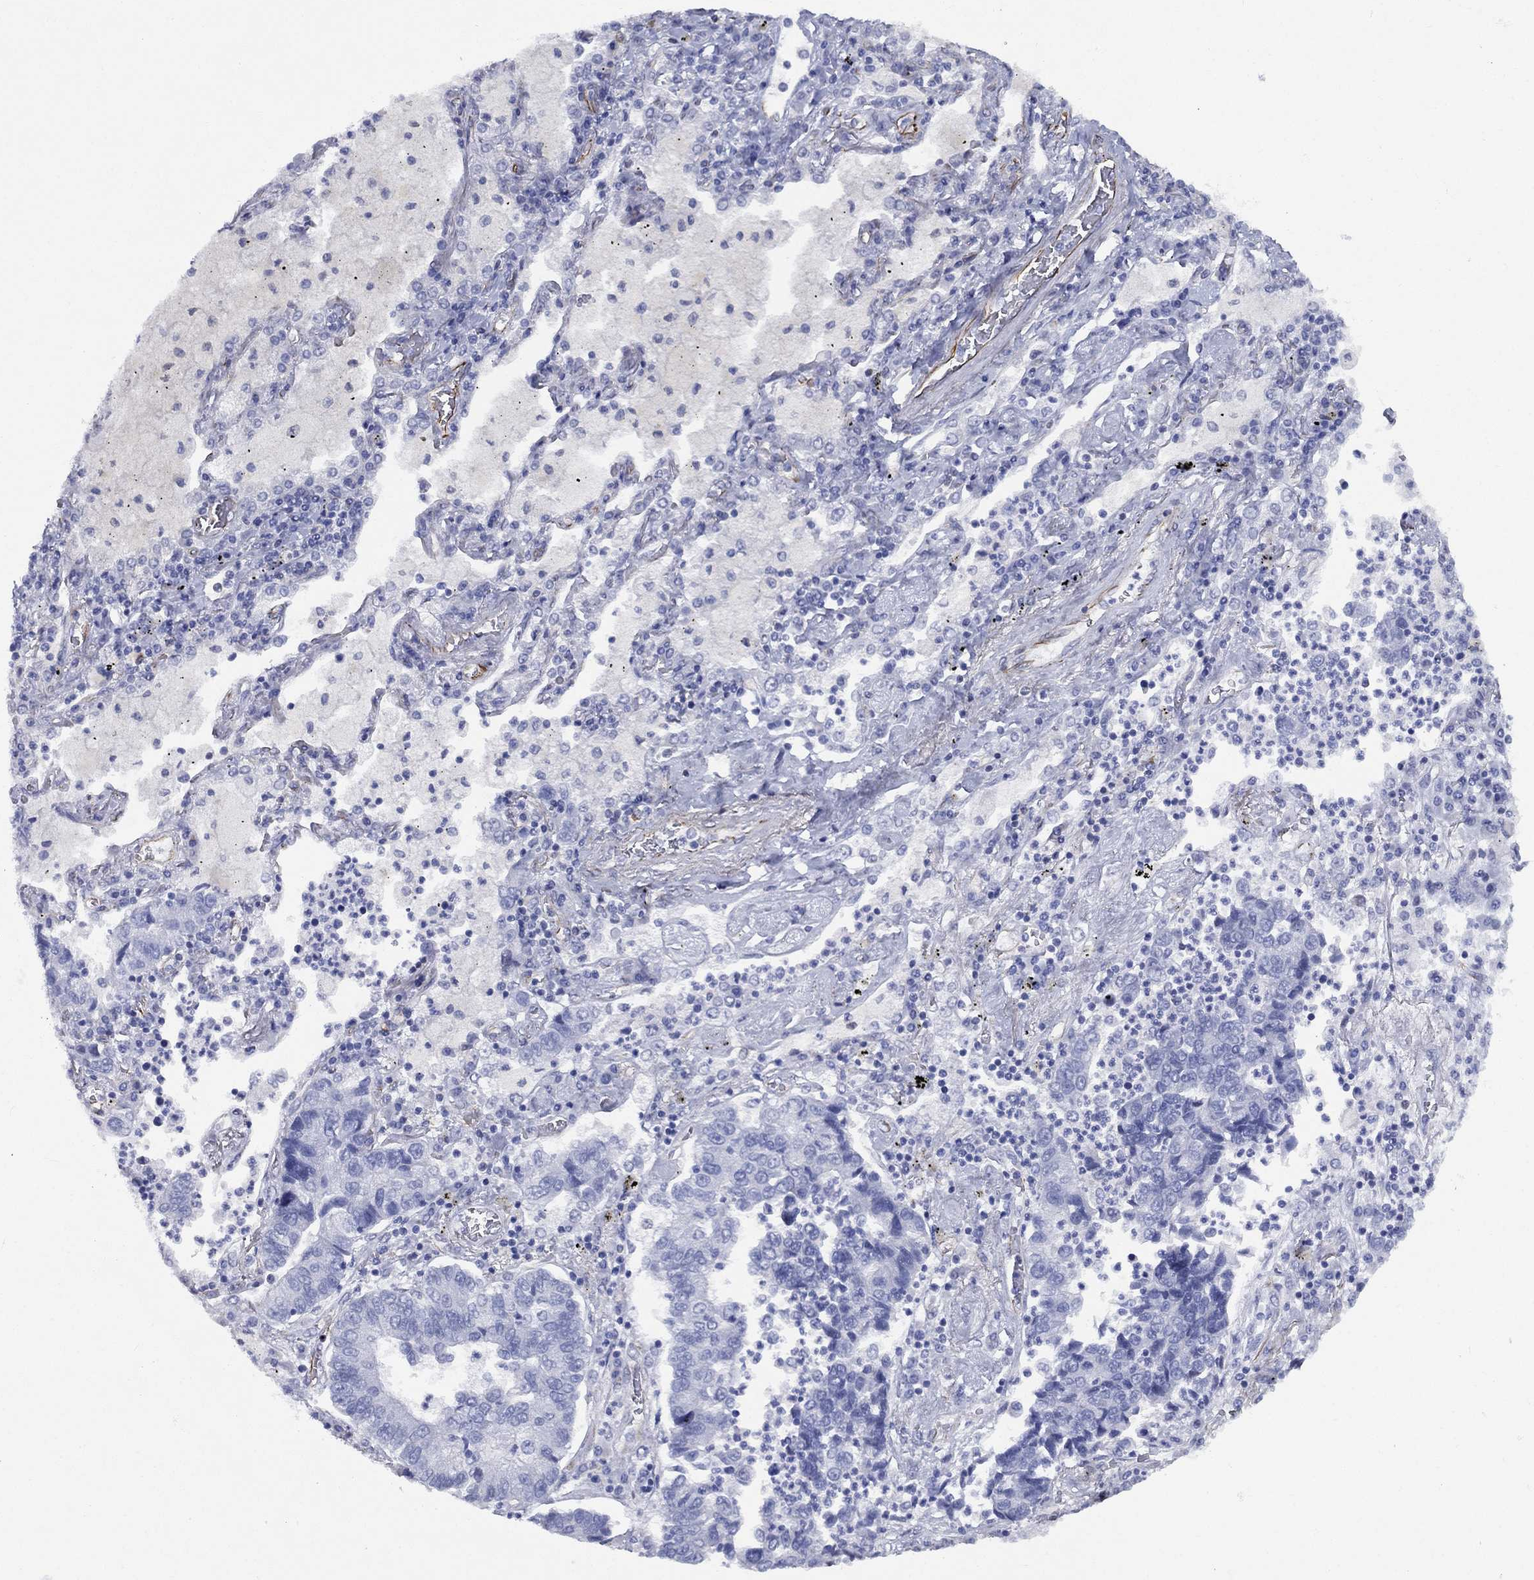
{"staining": {"intensity": "negative", "quantity": "none", "location": "none"}, "tissue": "lung cancer", "cell_type": "Tumor cells", "image_type": "cancer", "snomed": [{"axis": "morphology", "description": "Adenocarcinoma, NOS"}, {"axis": "topography", "description": "Lung"}], "caption": "Lung adenocarcinoma was stained to show a protein in brown. There is no significant staining in tumor cells.", "gene": "MAS1", "patient": {"sex": "female", "age": 57}}